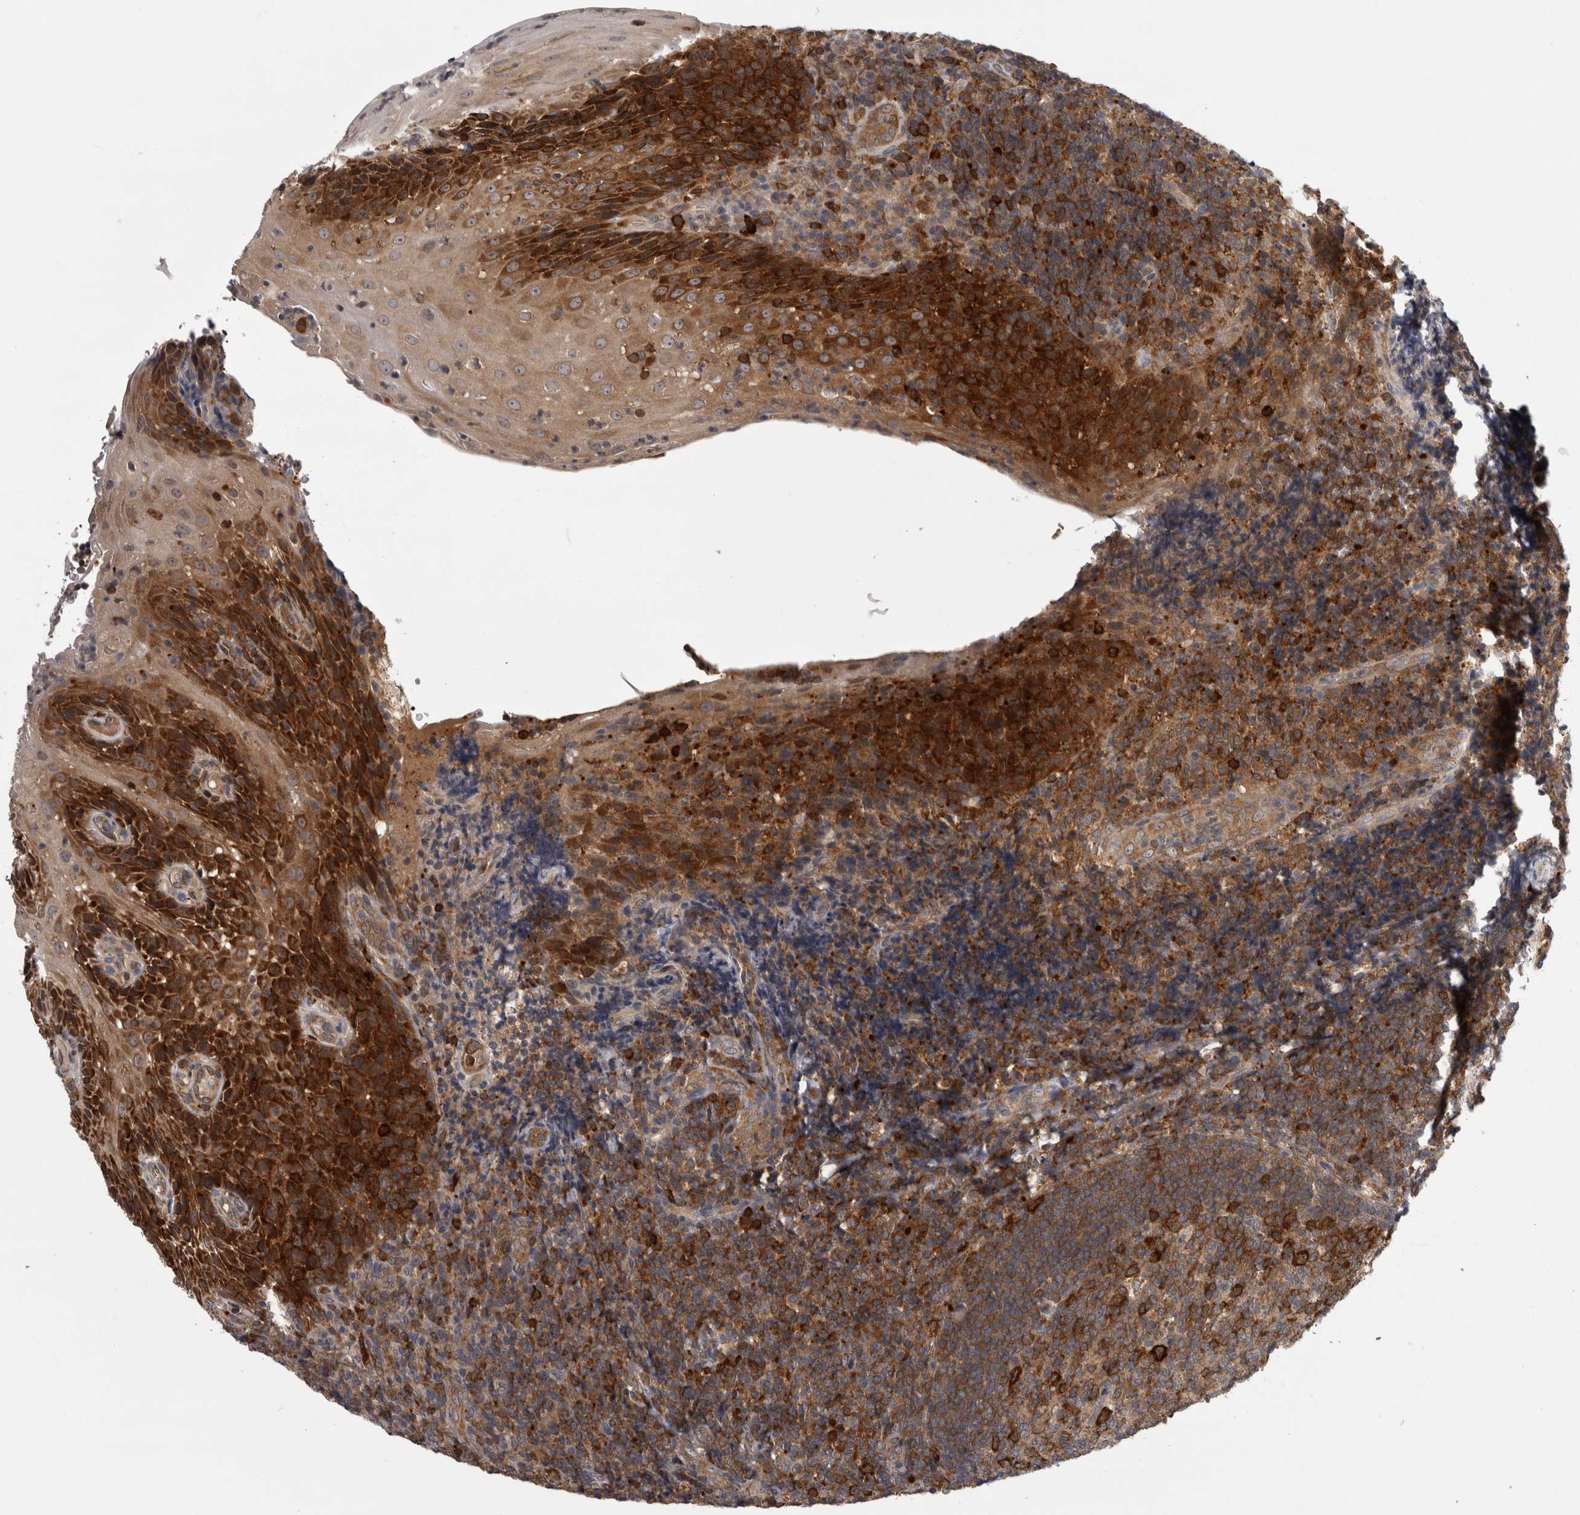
{"staining": {"intensity": "strong", "quantity": ">75%", "location": "cytoplasmic/membranous"}, "tissue": "tonsil", "cell_type": "Germinal center cells", "image_type": "normal", "snomed": [{"axis": "morphology", "description": "Normal tissue, NOS"}, {"axis": "topography", "description": "Tonsil"}], "caption": "This is a photomicrograph of immunohistochemistry (IHC) staining of normal tonsil, which shows strong positivity in the cytoplasmic/membranous of germinal center cells.", "gene": "CACYBP", "patient": {"sex": "male", "age": 37}}